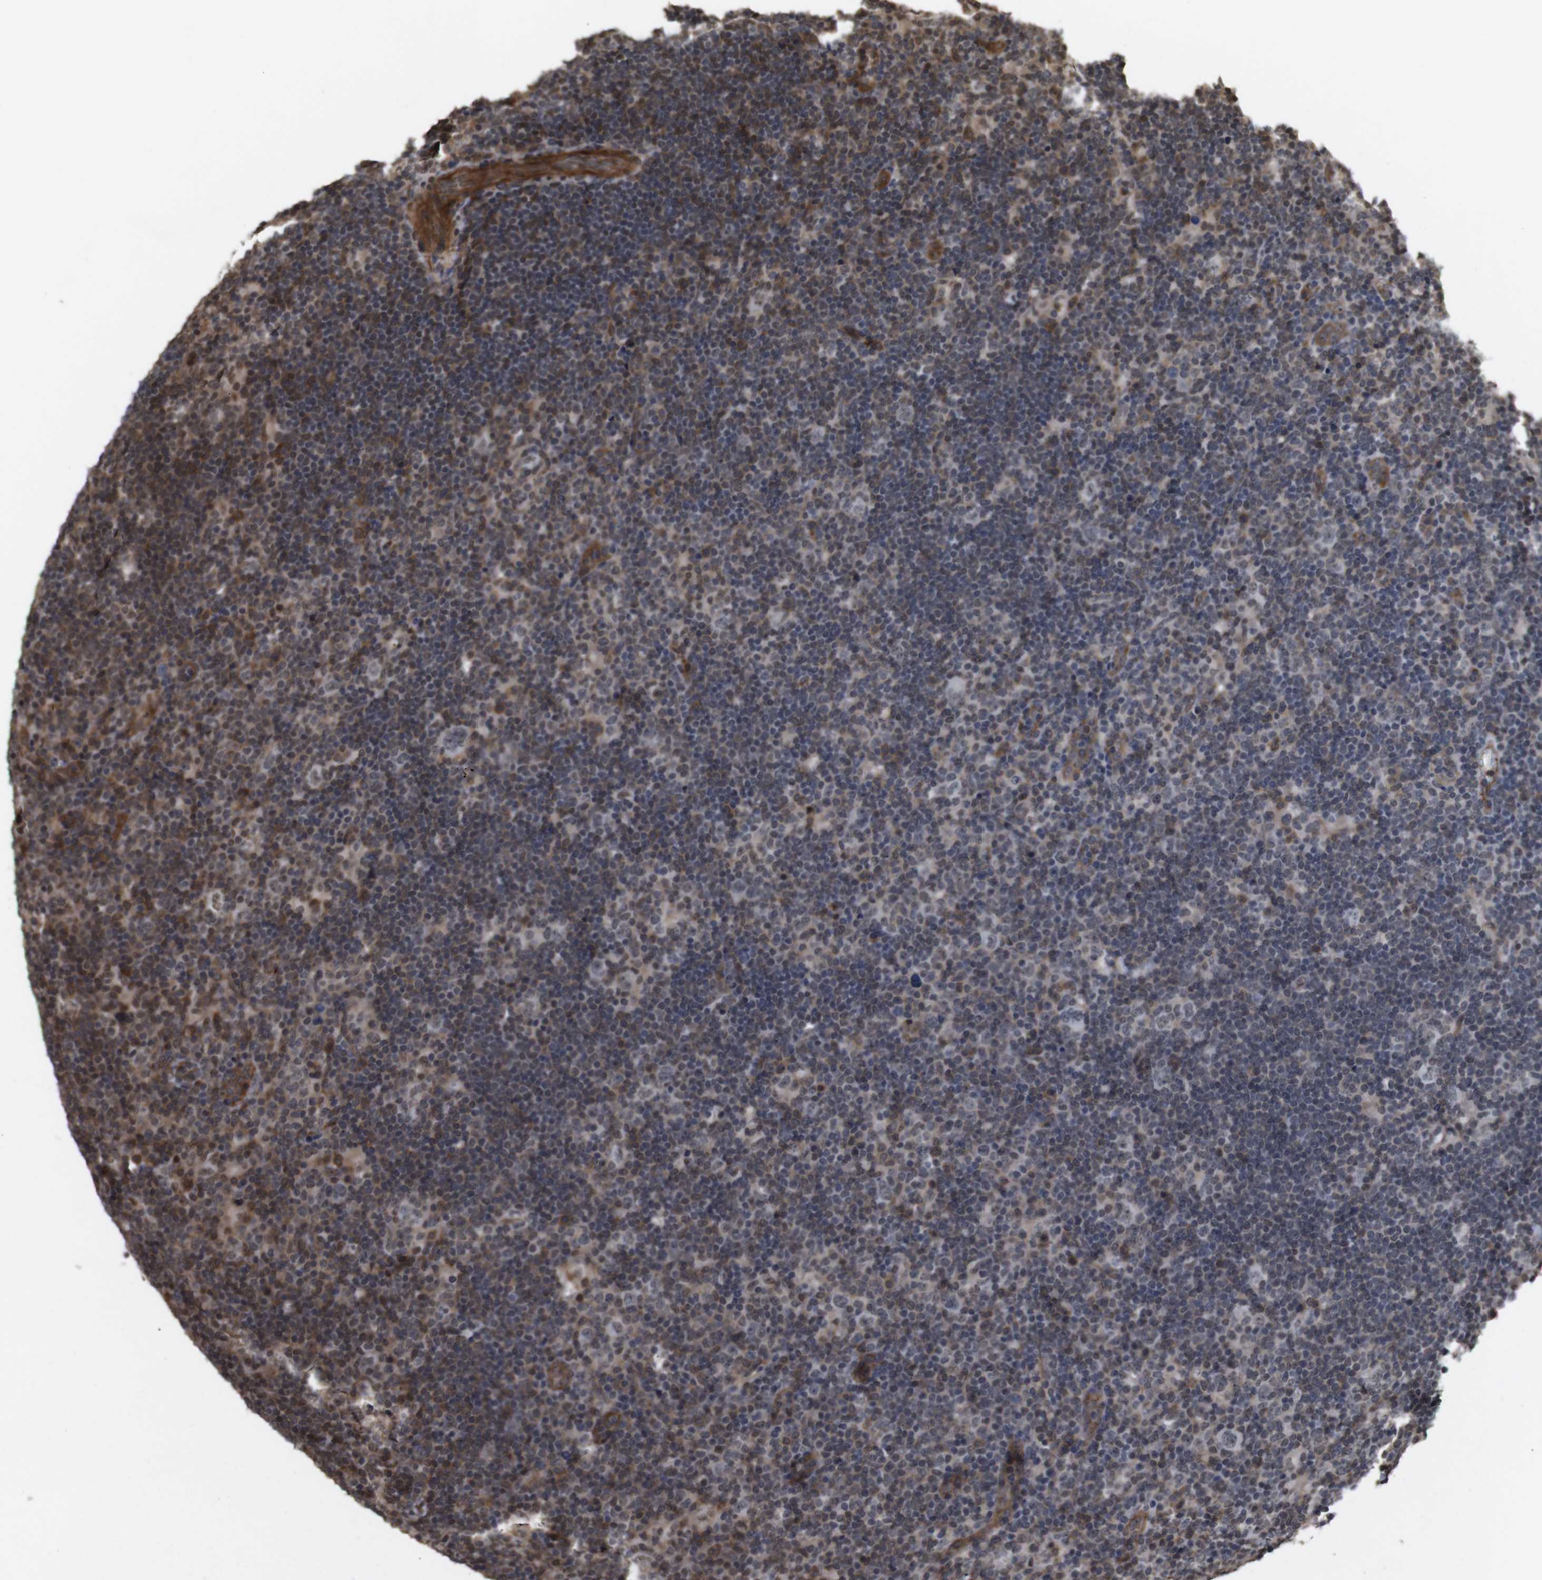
{"staining": {"intensity": "negative", "quantity": "none", "location": "none"}, "tissue": "lymphoma", "cell_type": "Tumor cells", "image_type": "cancer", "snomed": [{"axis": "morphology", "description": "Hodgkin's disease, NOS"}, {"axis": "topography", "description": "Lymph node"}], "caption": "The micrograph shows no staining of tumor cells in lymphoma.", "gene": "NANOS1", "patient": {"sex": "female", "age": 57}}